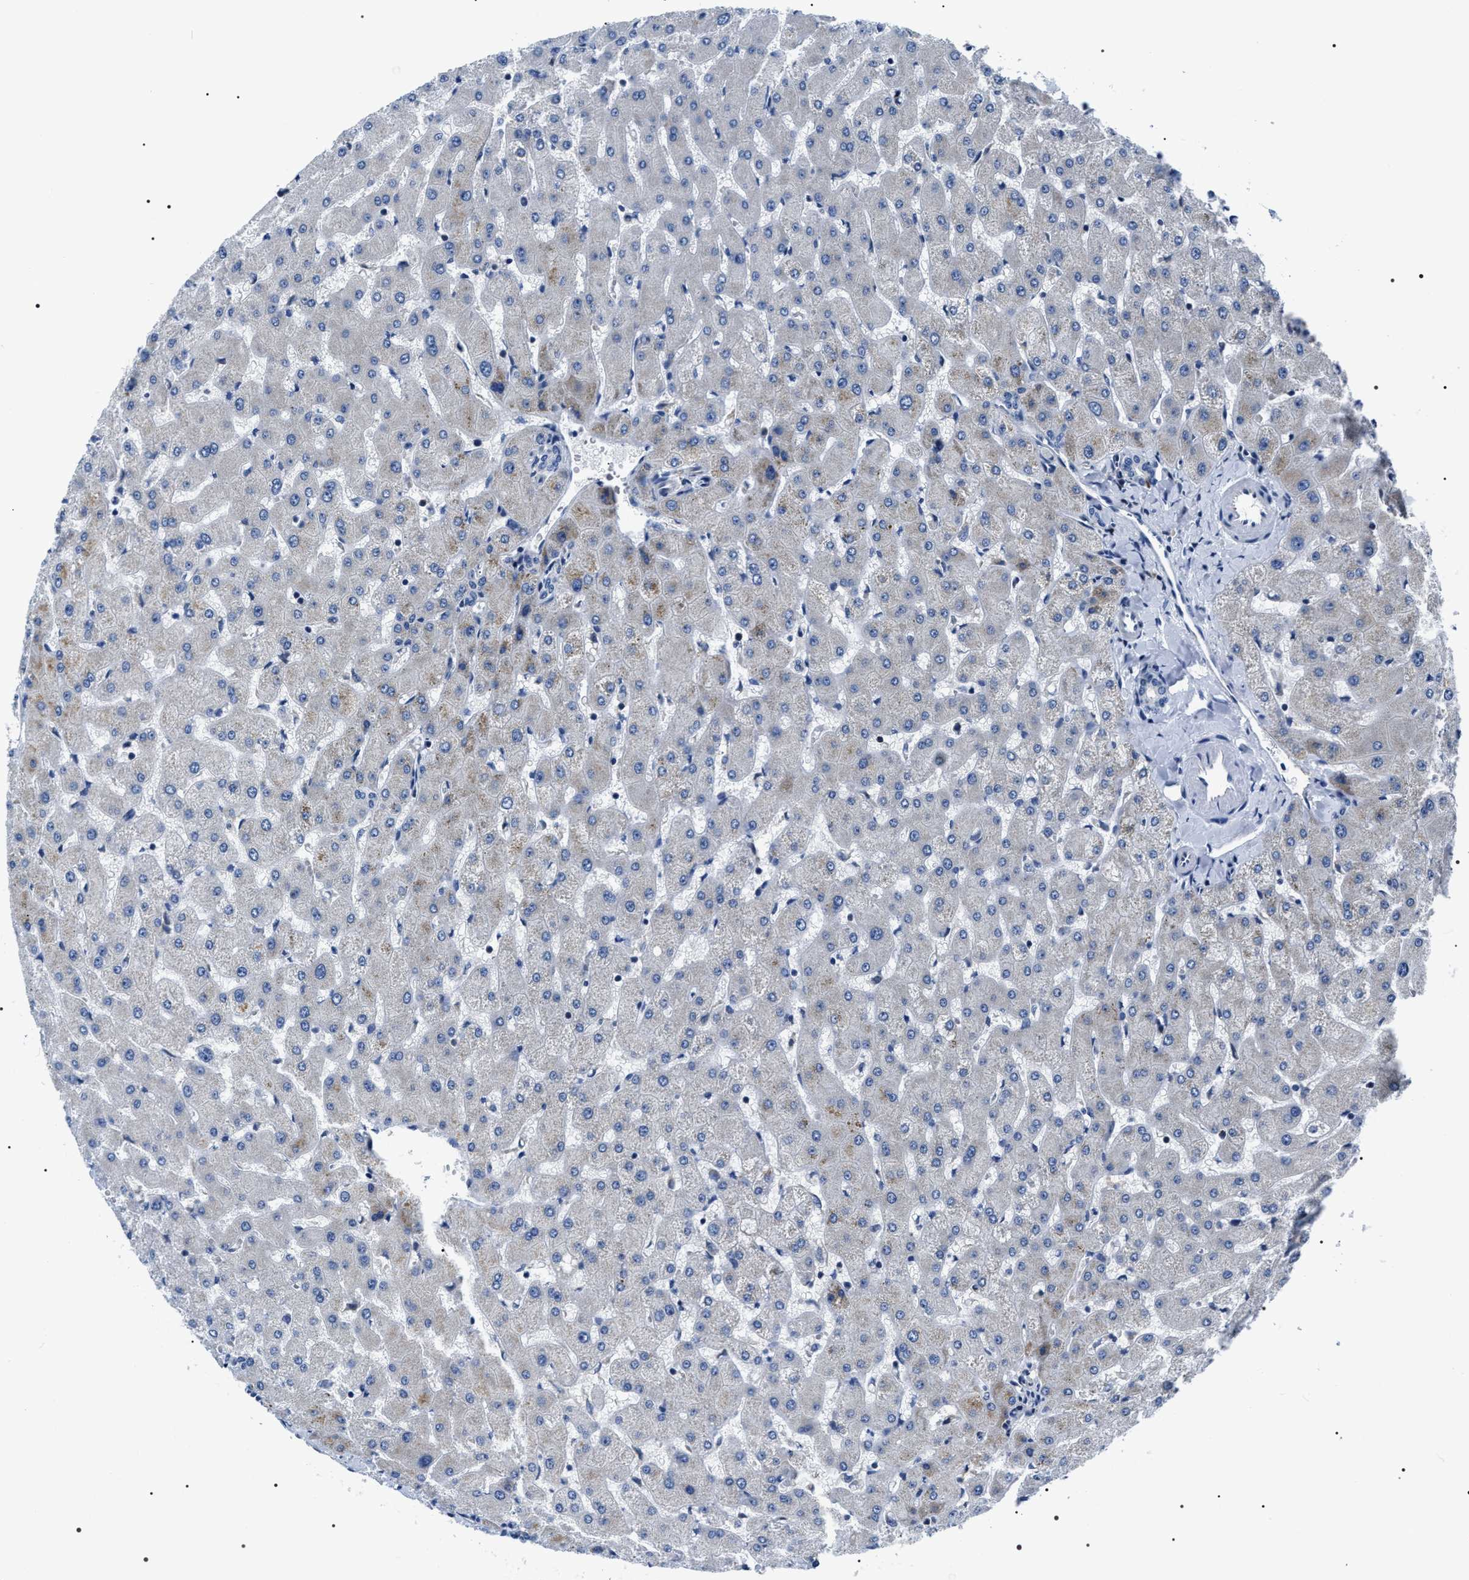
{"staining": {"intensity": "negative", "quantity": "none", "location": "none"}, "tissue": "liver", "cell_type": "Cholangiocytes", "image_type": "normal", "snomed": [{"axis": "morphology", "description": "Normal tissue, NOS"}, {"axis": "topography", "description": "Liver"}], "caption": "The image shows no significant expression in cholangiocytes of liver. (Stains: DAB (3,3'-diaminobenzidine) immunohistochemistry with hematoxylin counter stain, Microscopy: brightfield microscopy at high magnification).", "gene": "NTMT1", "patient": {"sex": "female", "age": 63}}